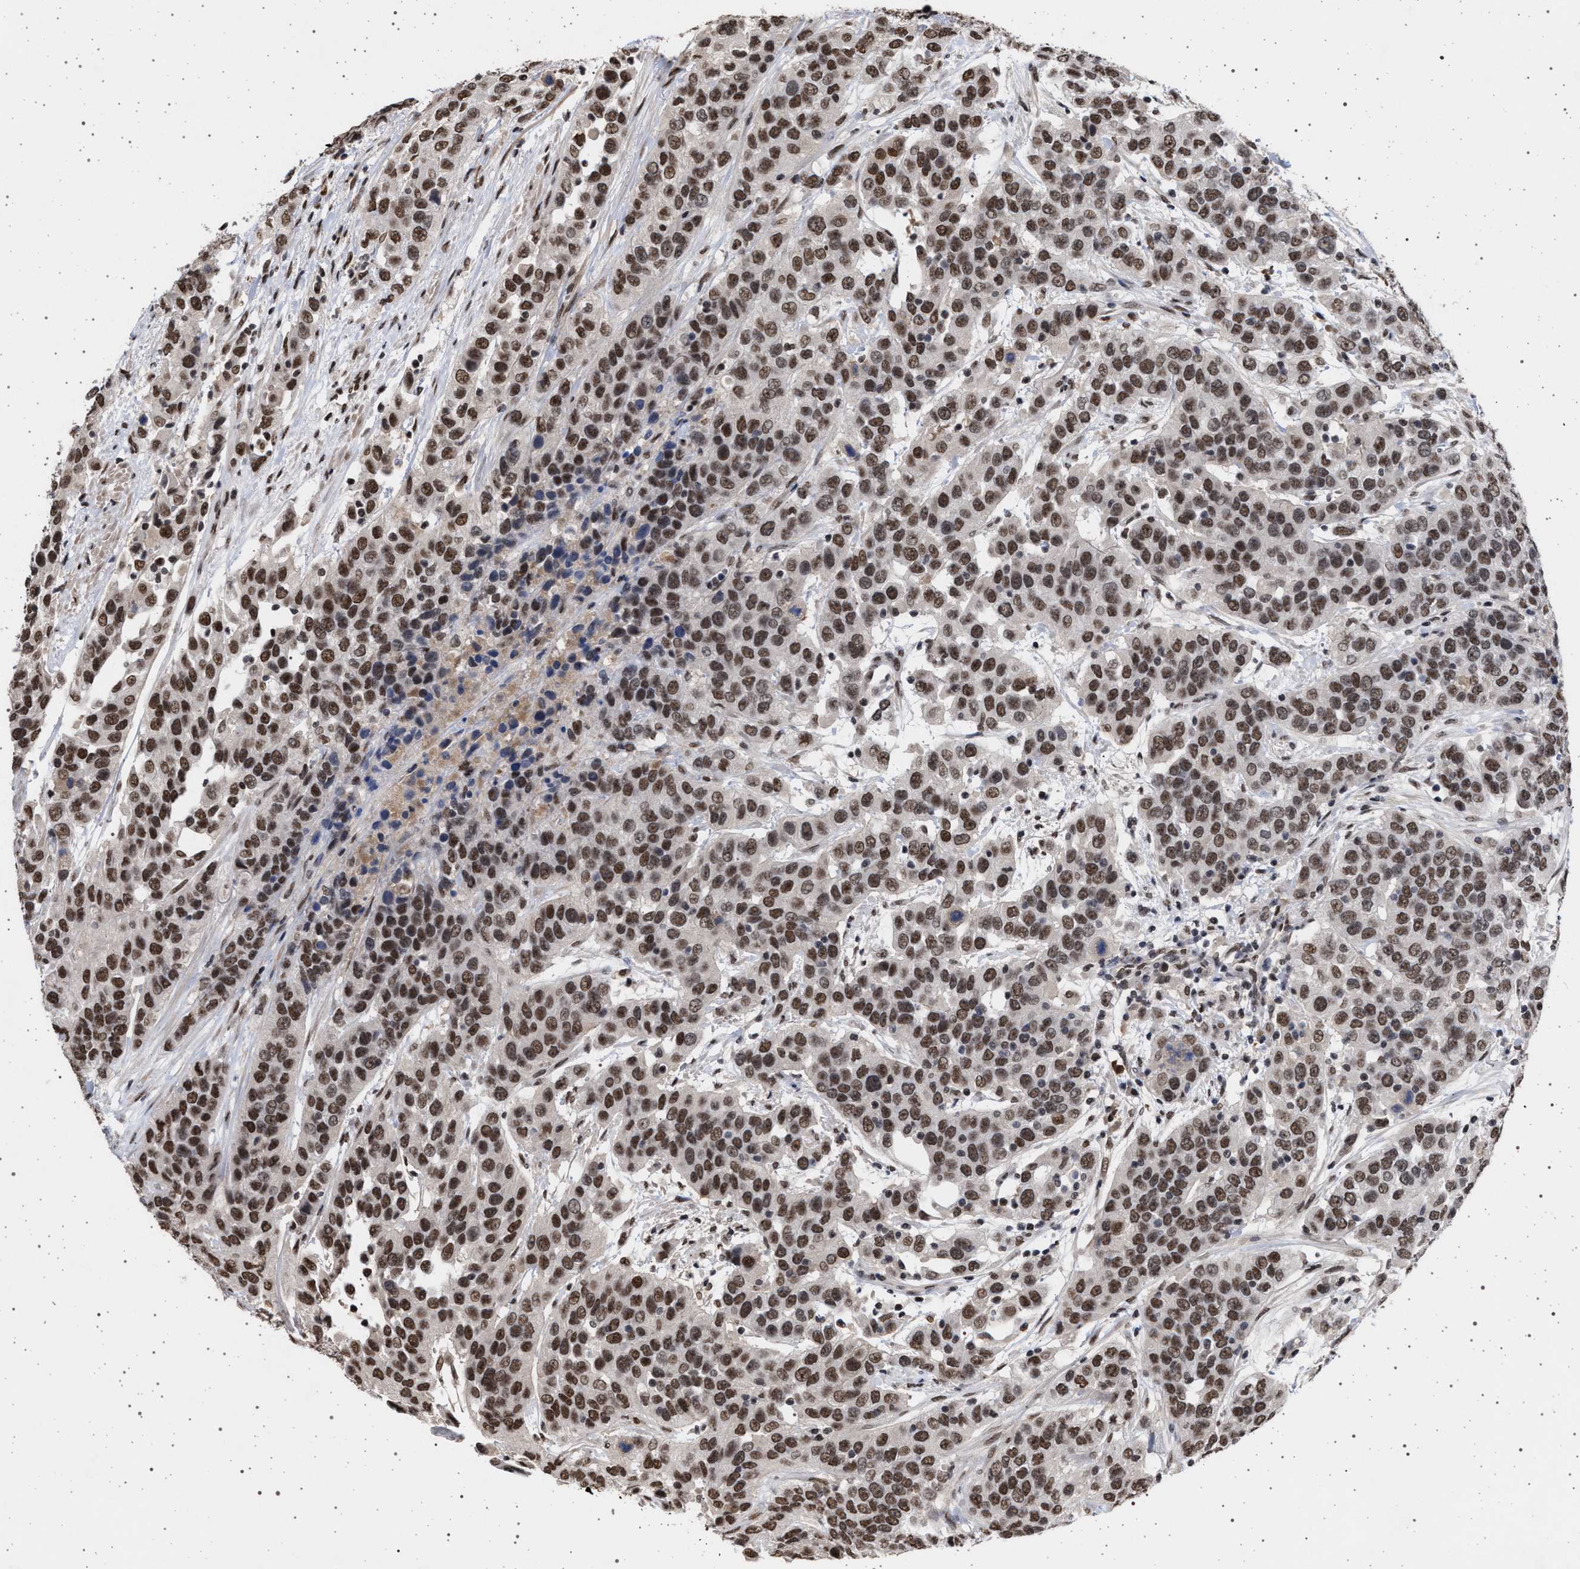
{"staining": {"intensity": "strong", "quantity": ">75%", "location": "nuclear"}, "tissue": "urothelial cancer", "cell_type": "Tumor cells", "image_type": "cancer", "snomed": [{"axis": "morphology", "description": "Urothelial carcinoma, High grade"}, {"axis": "topography", "description": "Urinary bladder"}], "caption": "Protein expression analysis of urothelial cancer shows strong nuclear expression in about >75% of tumor cells.", "gene": "PHF12", "patient": {"sex": "female", "age": 80}}